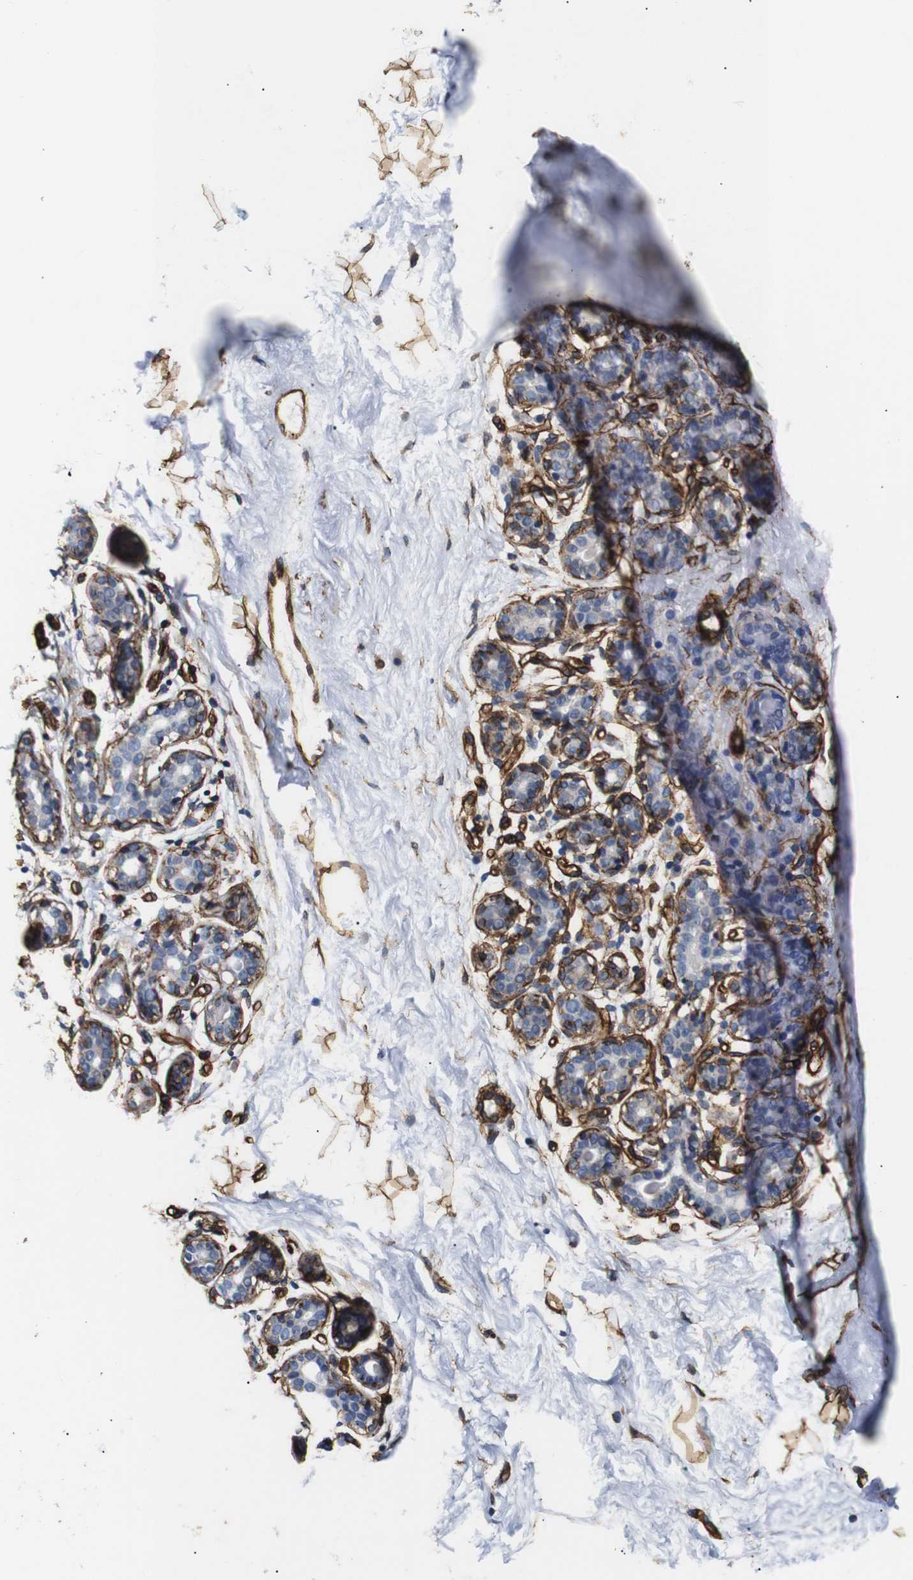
{"staining": {"intensity": "strong", "quantity": ">75%", "location": "cytoplasmic/membranous"}, "tissue": "breast", "cell_type": "Adipocytes", "image_type": "normal", "snomed": [{"axis": "morphology", "description": "Normal tissue, NOS"}, {"axis": "topography", "description": "Breast"}], "caption": "A brown stain labels strong cytoplasmic/membranous positivity of a protein in adipocytes of unremarkable breast.", "gene": "CAV2", "patient": {"sex": "female", "age": 23}}